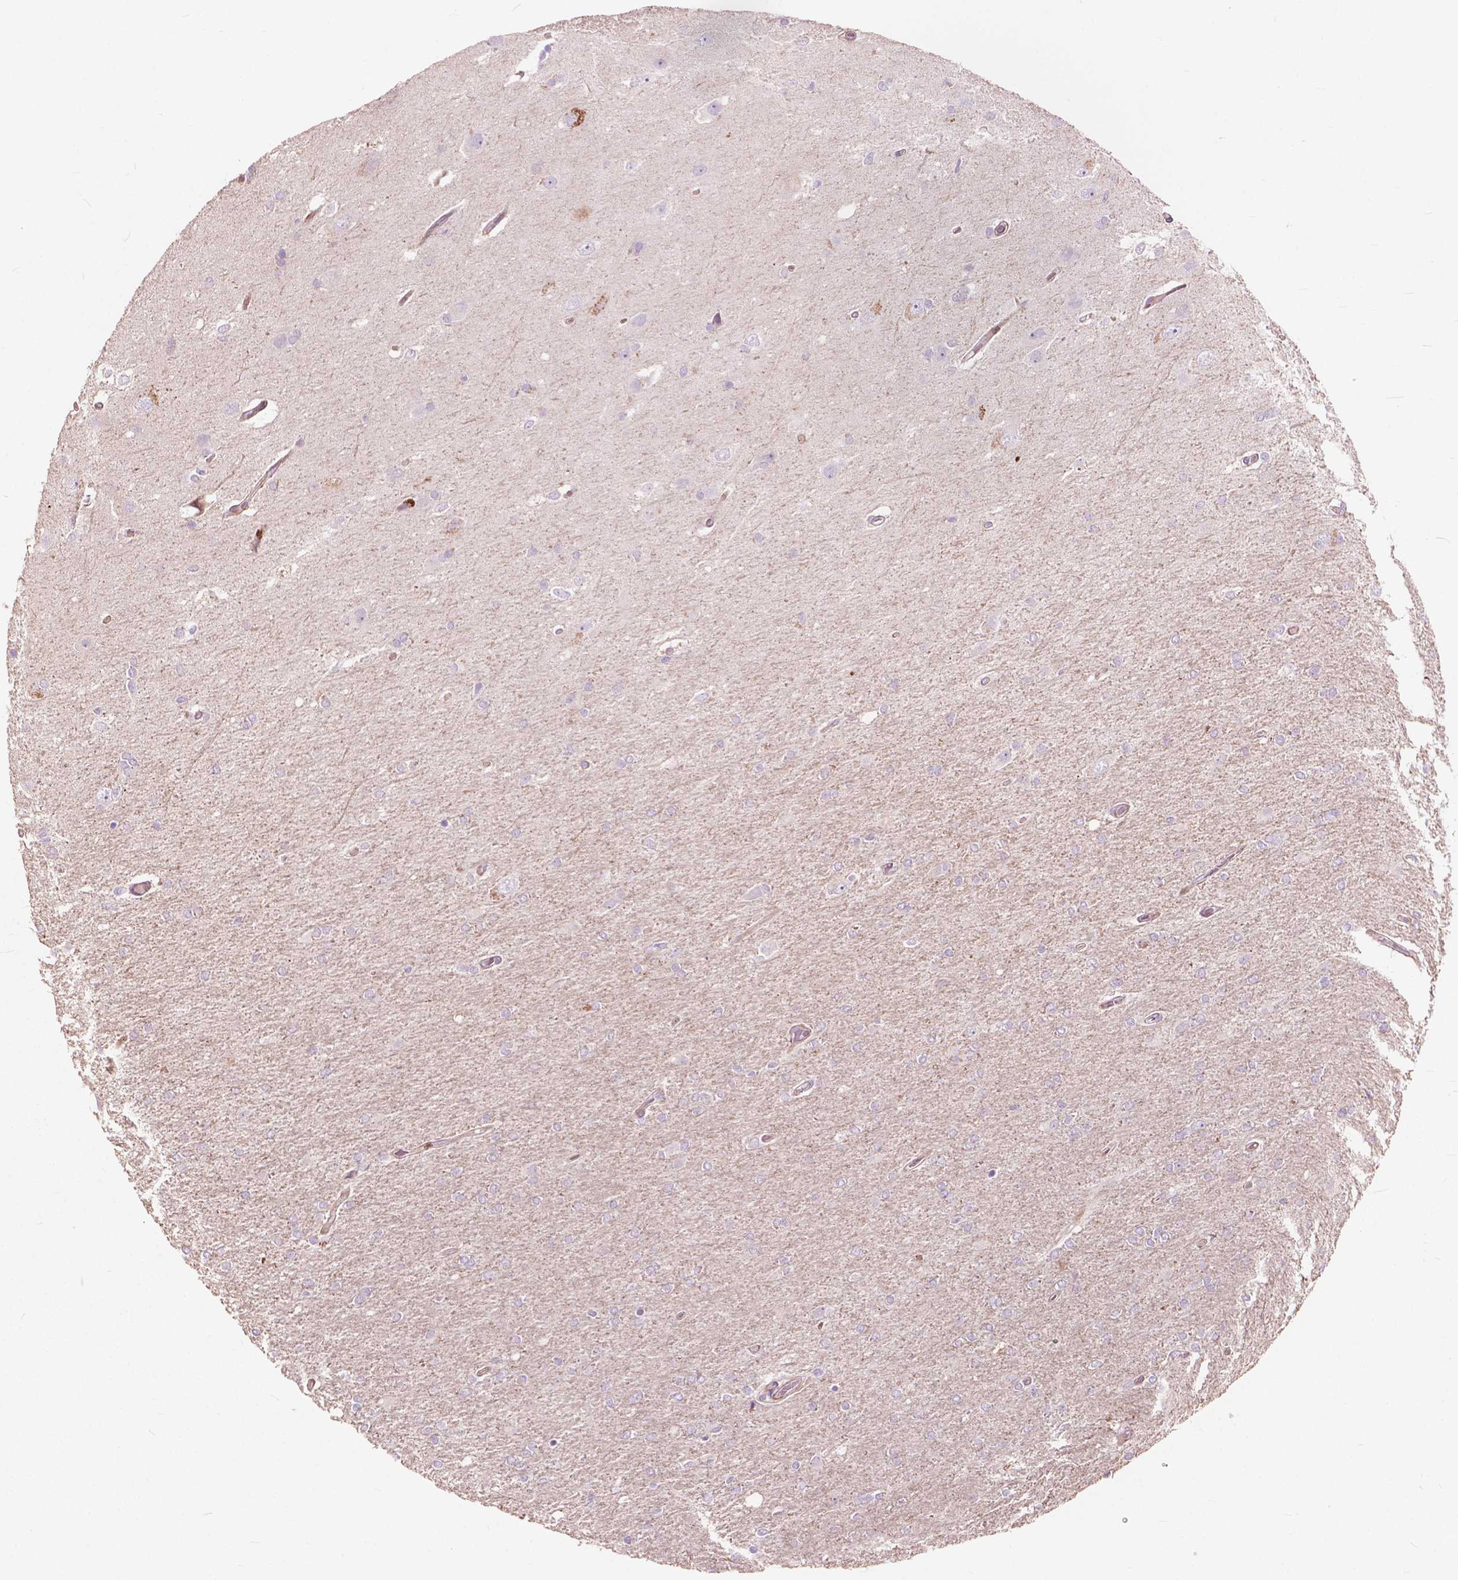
{"staining": {"intensity": "negative", "quantity": "none", "location": "none"}, "tissue": "glioma", "cell_type": "Tumor cells", "image_type": "cancer", "snomed": [{"axis": "morphology", "description": "Glioma, malignant, High grade"}, {"axis": "topography", "description": "Cerebral cortex"}], "caption": "IHC of malignant glioma (high-grade) exhibits no expression in tumor cells.", "gene": "MORN1", "patient": {"sex": "male", "age": 70}}